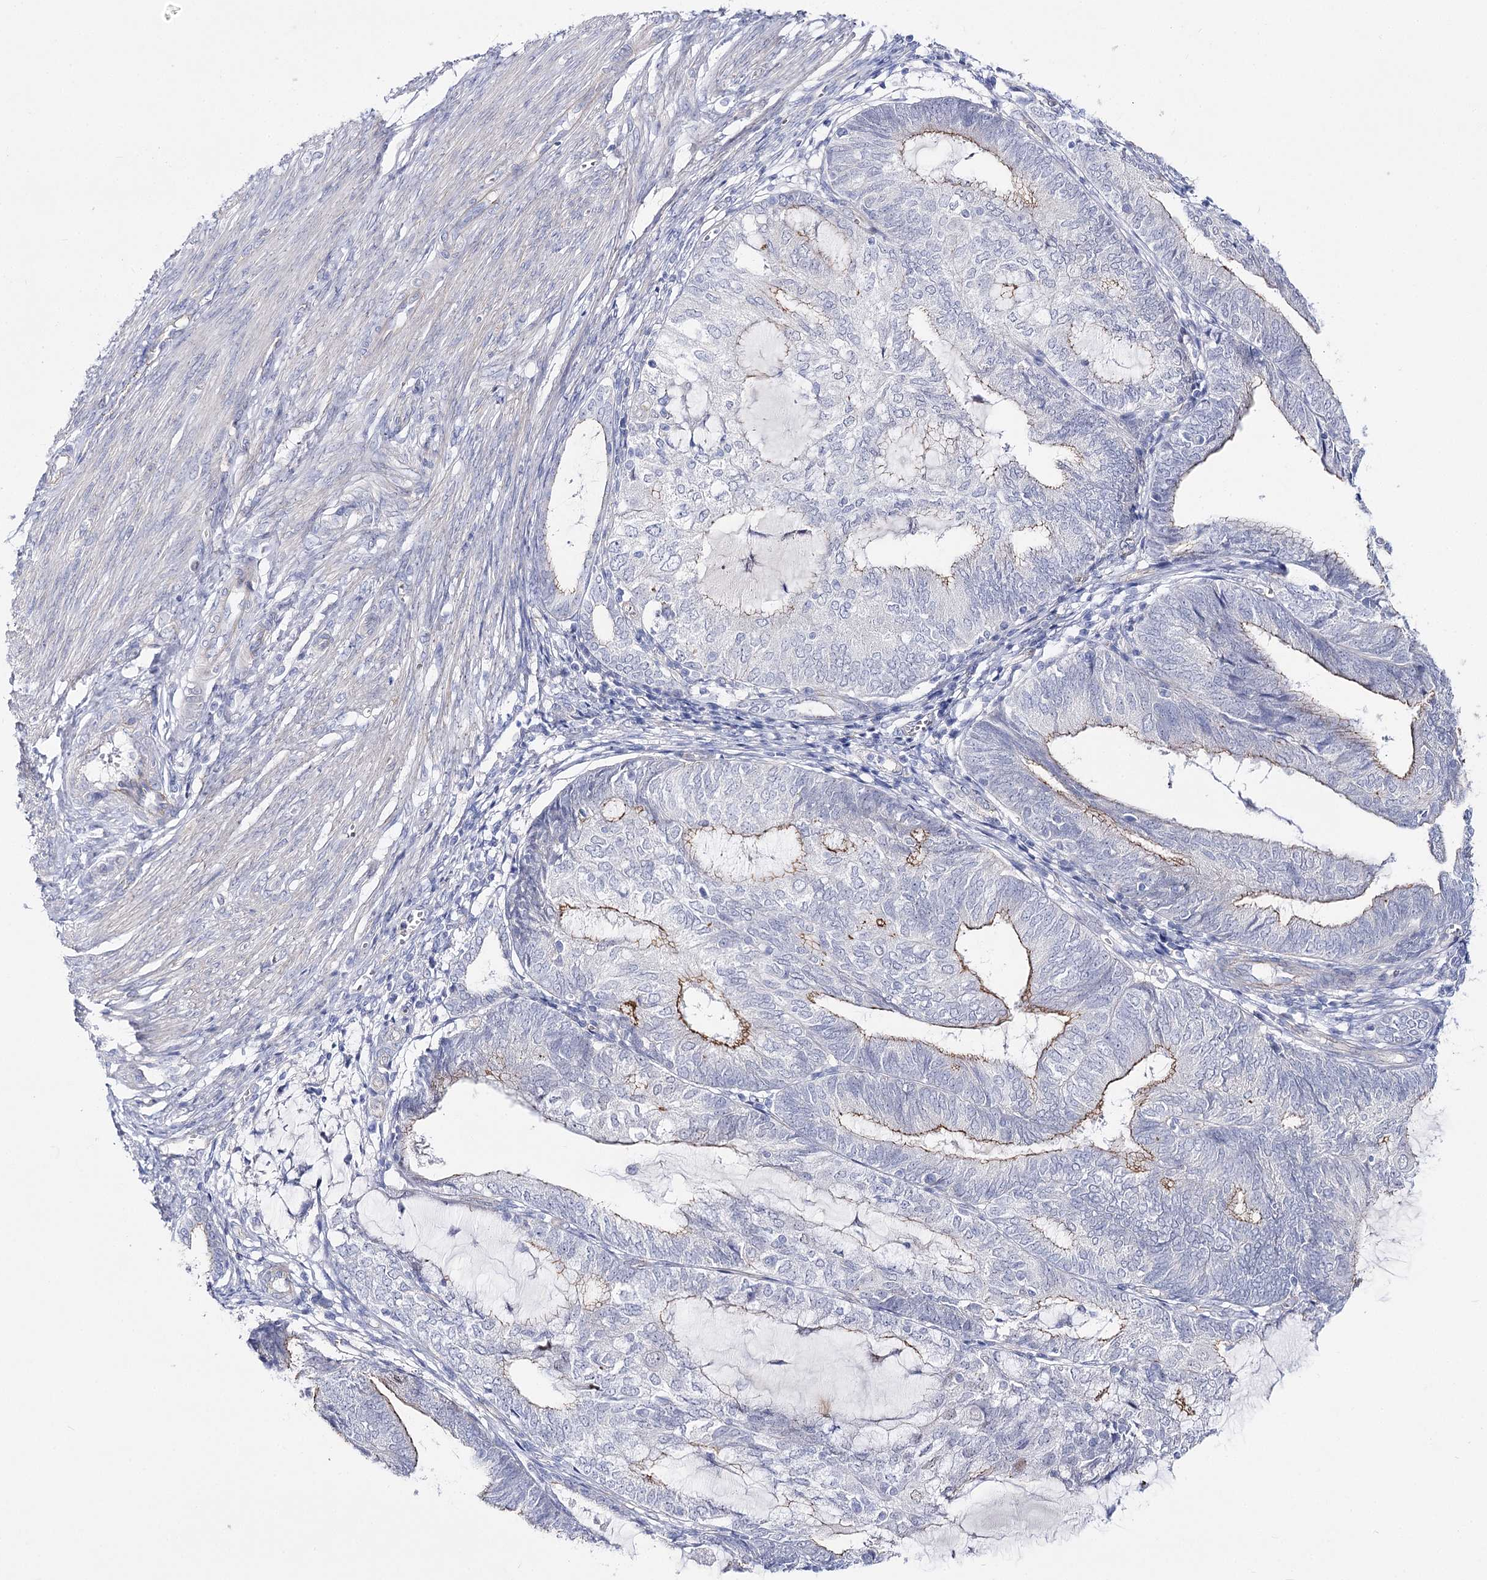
{"staining": {"intensity": "moderate", "quantity": "<25%", "location": "cytoplasmic/membranous"}, "tissue": "endometrial cancer", "cell_type": "Tumor cells", "image_type": "cancer", "snomed": [{"axis": "morphology", "description": "Adenocarcinoma, NOS"}, {"axis": "topography", "description": "Endometrium"}], "caption": "Immunohistochemical staining of human endometrial adenocarcinoma reveals low levels of moderate cytoplasmic/membranous protein expression in approximately <25% of tumor cells.", "gene": "NRAP", "patient": {"sex": "female", "age": 81}}